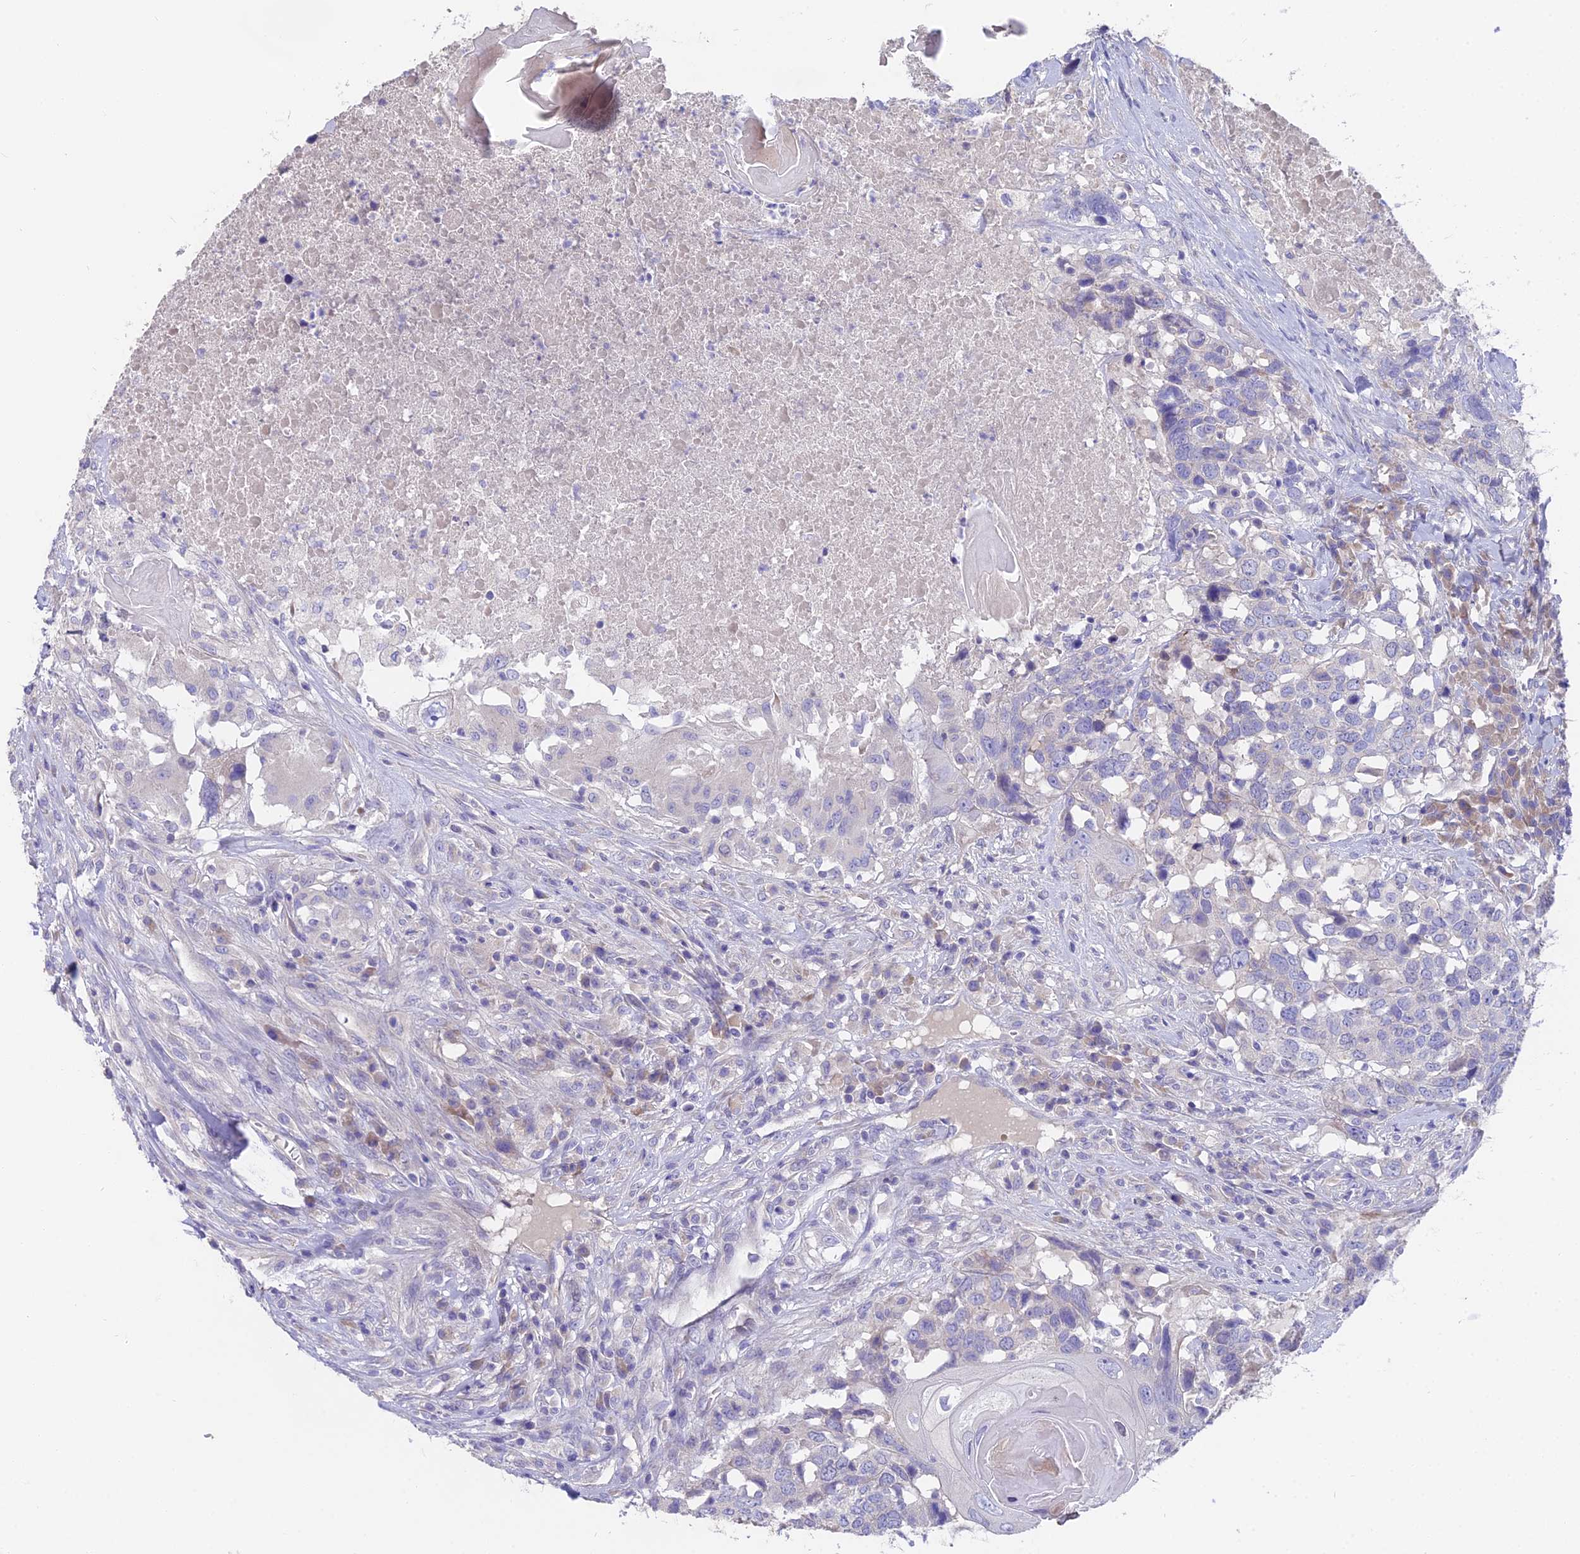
{"staining": {"intensity": "negative", "quantity": "none", "location": "none"}, "tissue": "head and neck cancer", "cell_type": "Tumor cells", "image_type": "cancer", "snomed": [{"axis": "morphology", "description": "Squamous cell carcinoma, NOS"}, {"axis": "topography", "description": "Head-Neck"}], "caption": "Immunohistochemistry (IHC) micrograph of squamous cell carcinoma (head and neck) stained for a protein (brown), which reveals no staining in tumor cells.", "gene": "FAM168B", "patient": {"sex": "male", "age": 66}}